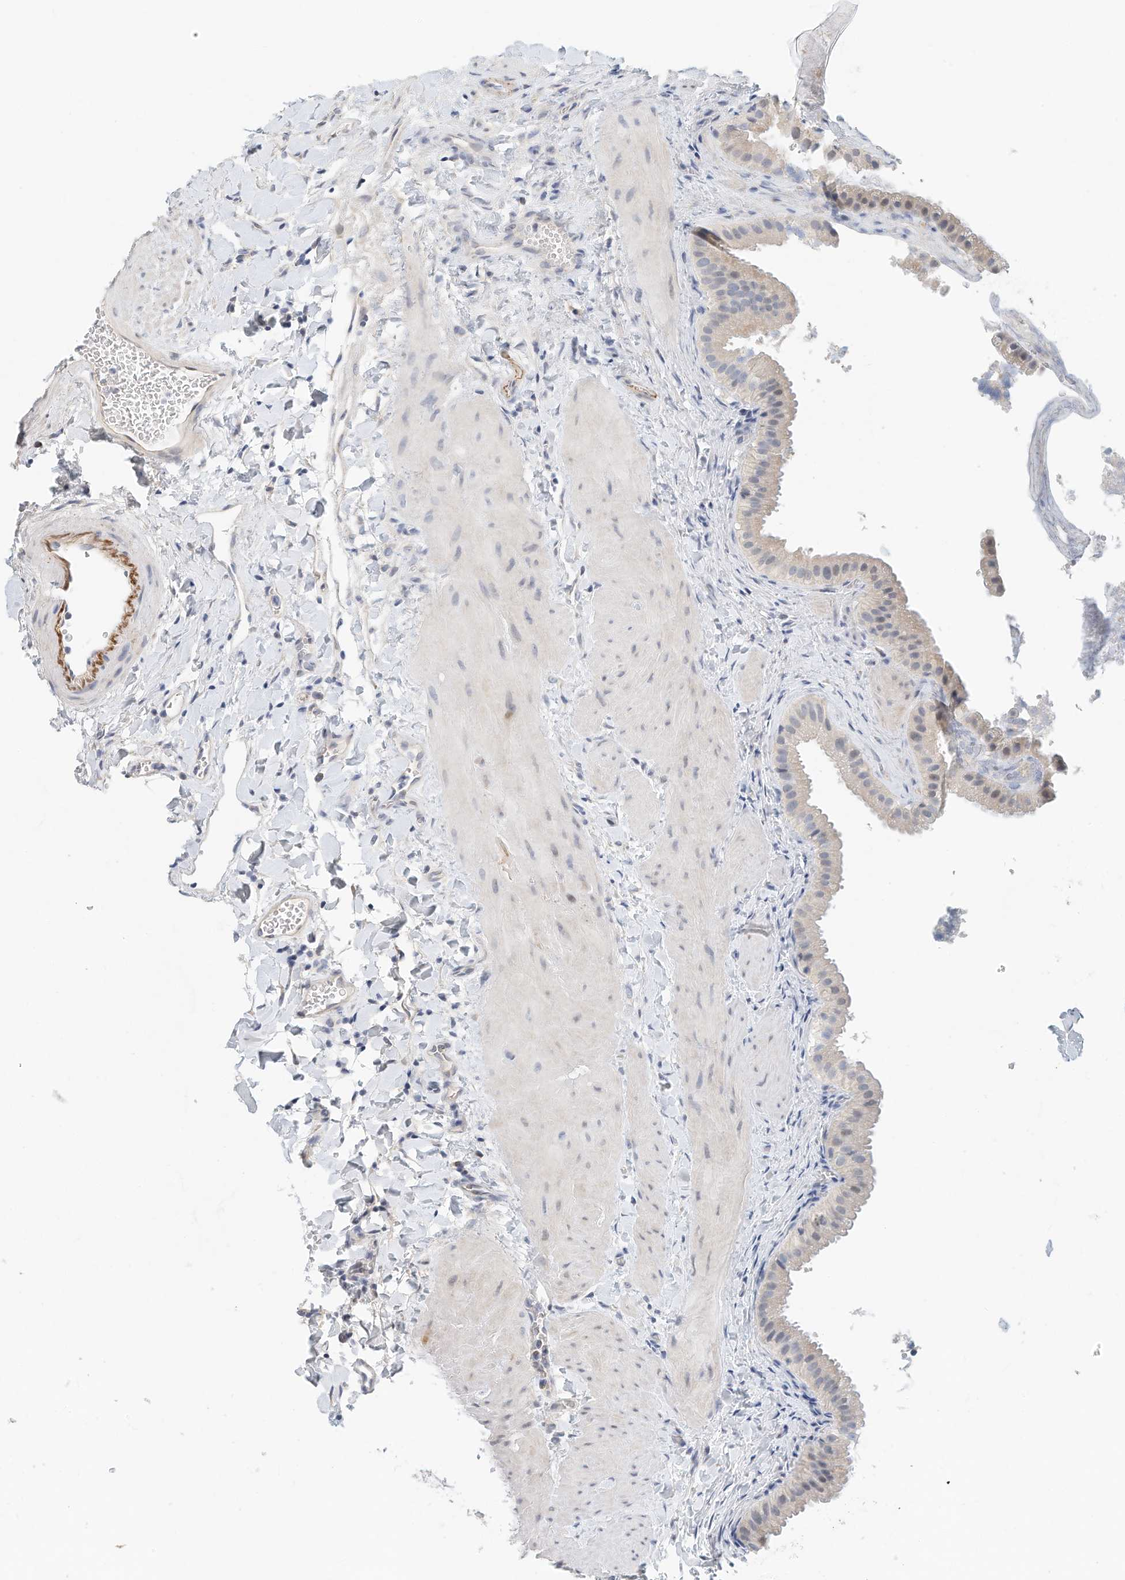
{"staining": {"intensity": "negative", "quantity": "none", "location": "none"}, "tissue": "gallbladder", "cell_type": "Glandular cells", "image_type": "normal", "snomed": [{"axis": "morphology", "description": "Normal tissue, NOS"}, {"axis": "topography", "description": "Gallbladder"}], "caption": "This photomicrograph is of benign gallbladder stained with immunohistochemistry (IHC) to label a protein in brown with the nuclei are counter-stained blue. There is no expression in glandular cells. The staining is performed using DAB brown chromogen with nuclei counter-stained in using hematoxylin.", "gene": "ARHGAP28", "patient": {"sex": "male", "age": 55}}